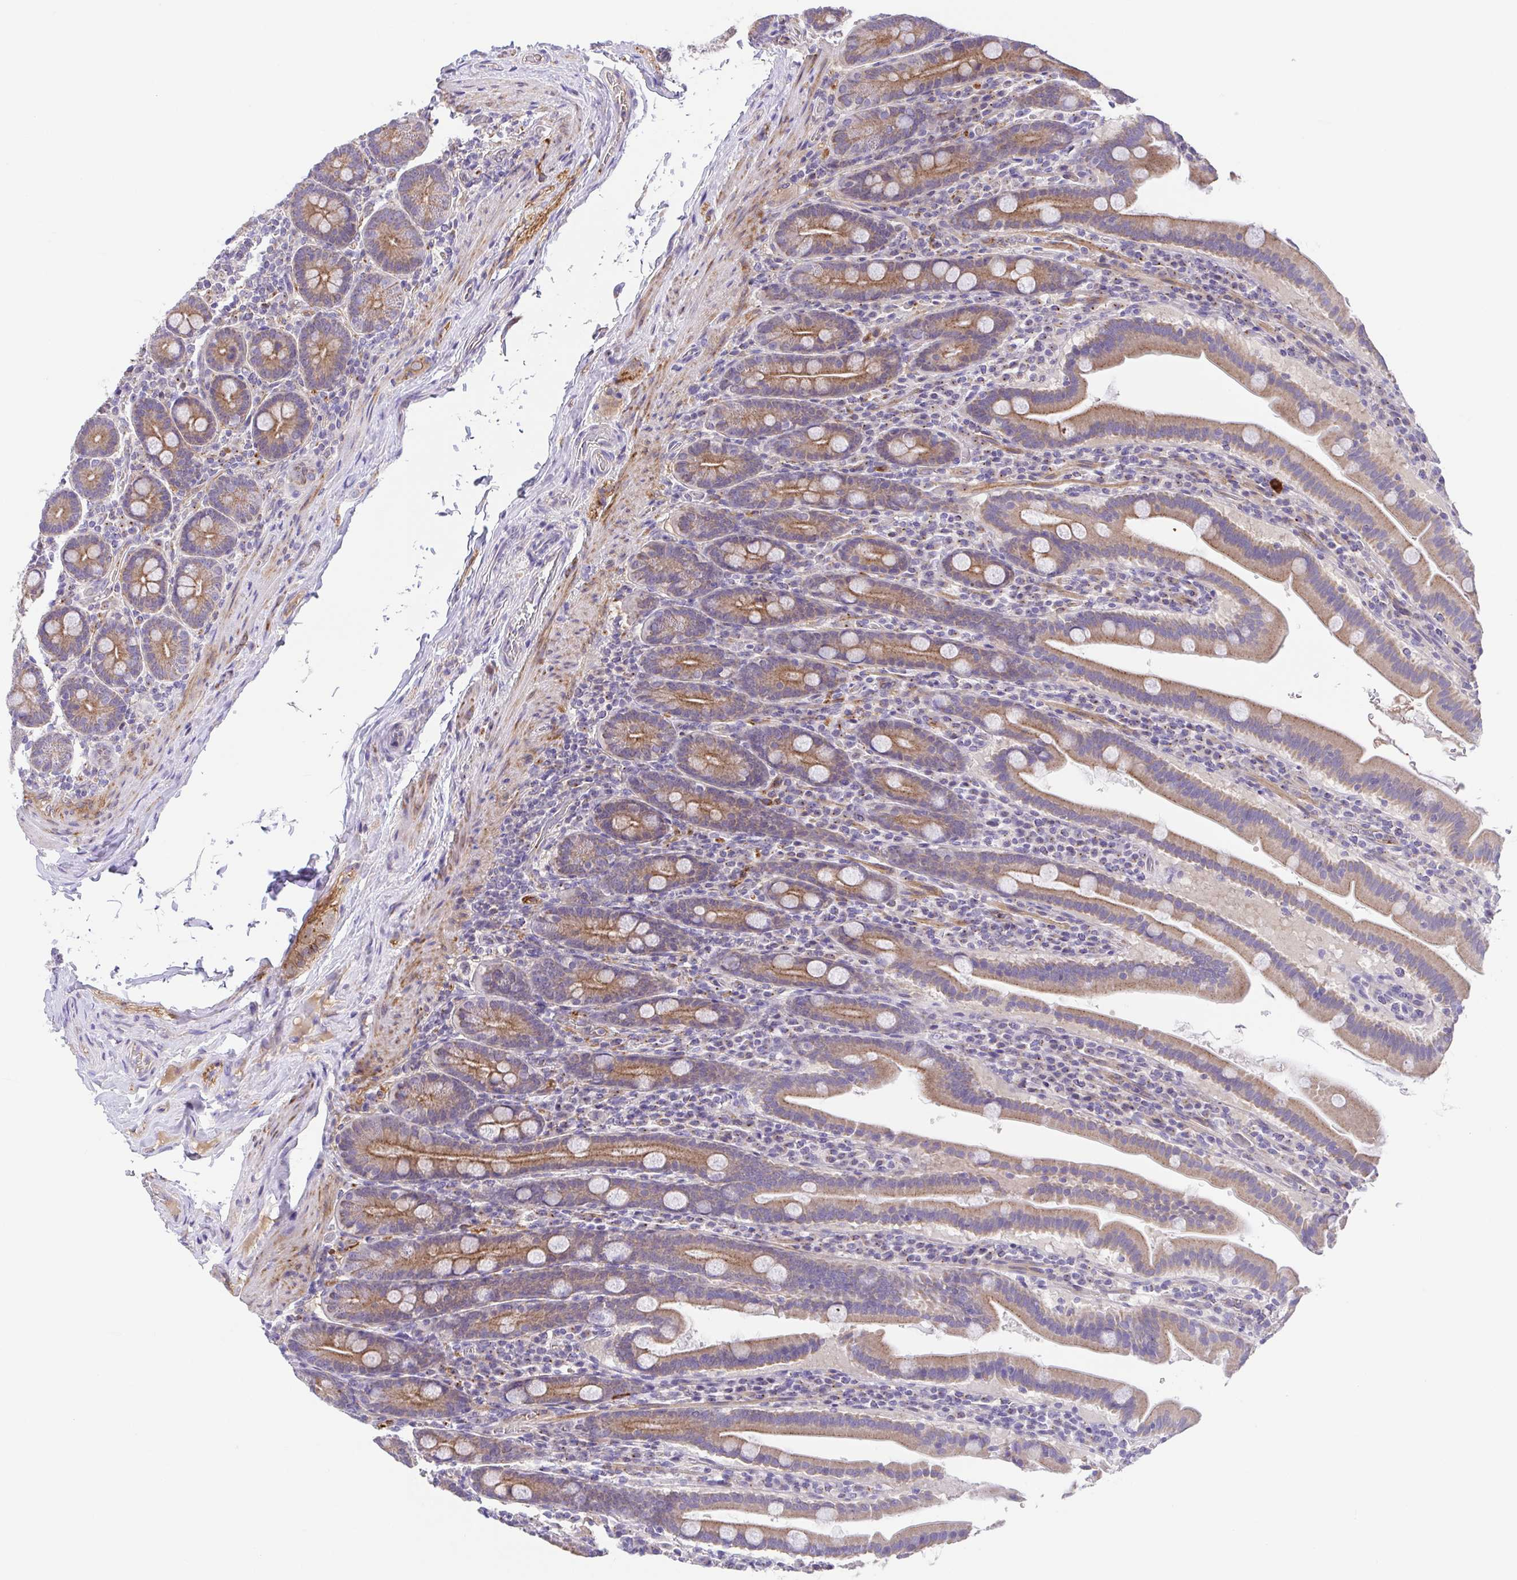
{"staining": {"intensity": "moderate", "quantity": "25%-75%", "location": "cytoplasmic/membranous"}, "tissue": "small intestine", "cell_type": "Glandular cells", "image_type": "normal", "snomed": [{"axis": "morphology", "description": "Normal tissue, NOS"}, {"axis": "topography", "description": "Small intestine"}], "caption": "The photomicrograph displays staining of unremarkable small intestine, revealing moderate cytoplasmic/membranous protein staining (brown color) within glandular cells. The staining was performed using DAB (3,3'-diaminobenzidine) to visualize the protein expression in brown, while the nuclei were stained in blue with hematoxylin (Magnification: 20x).", "gene": "SLC13A1", "patient": {"sex": "male", "age": 26}}